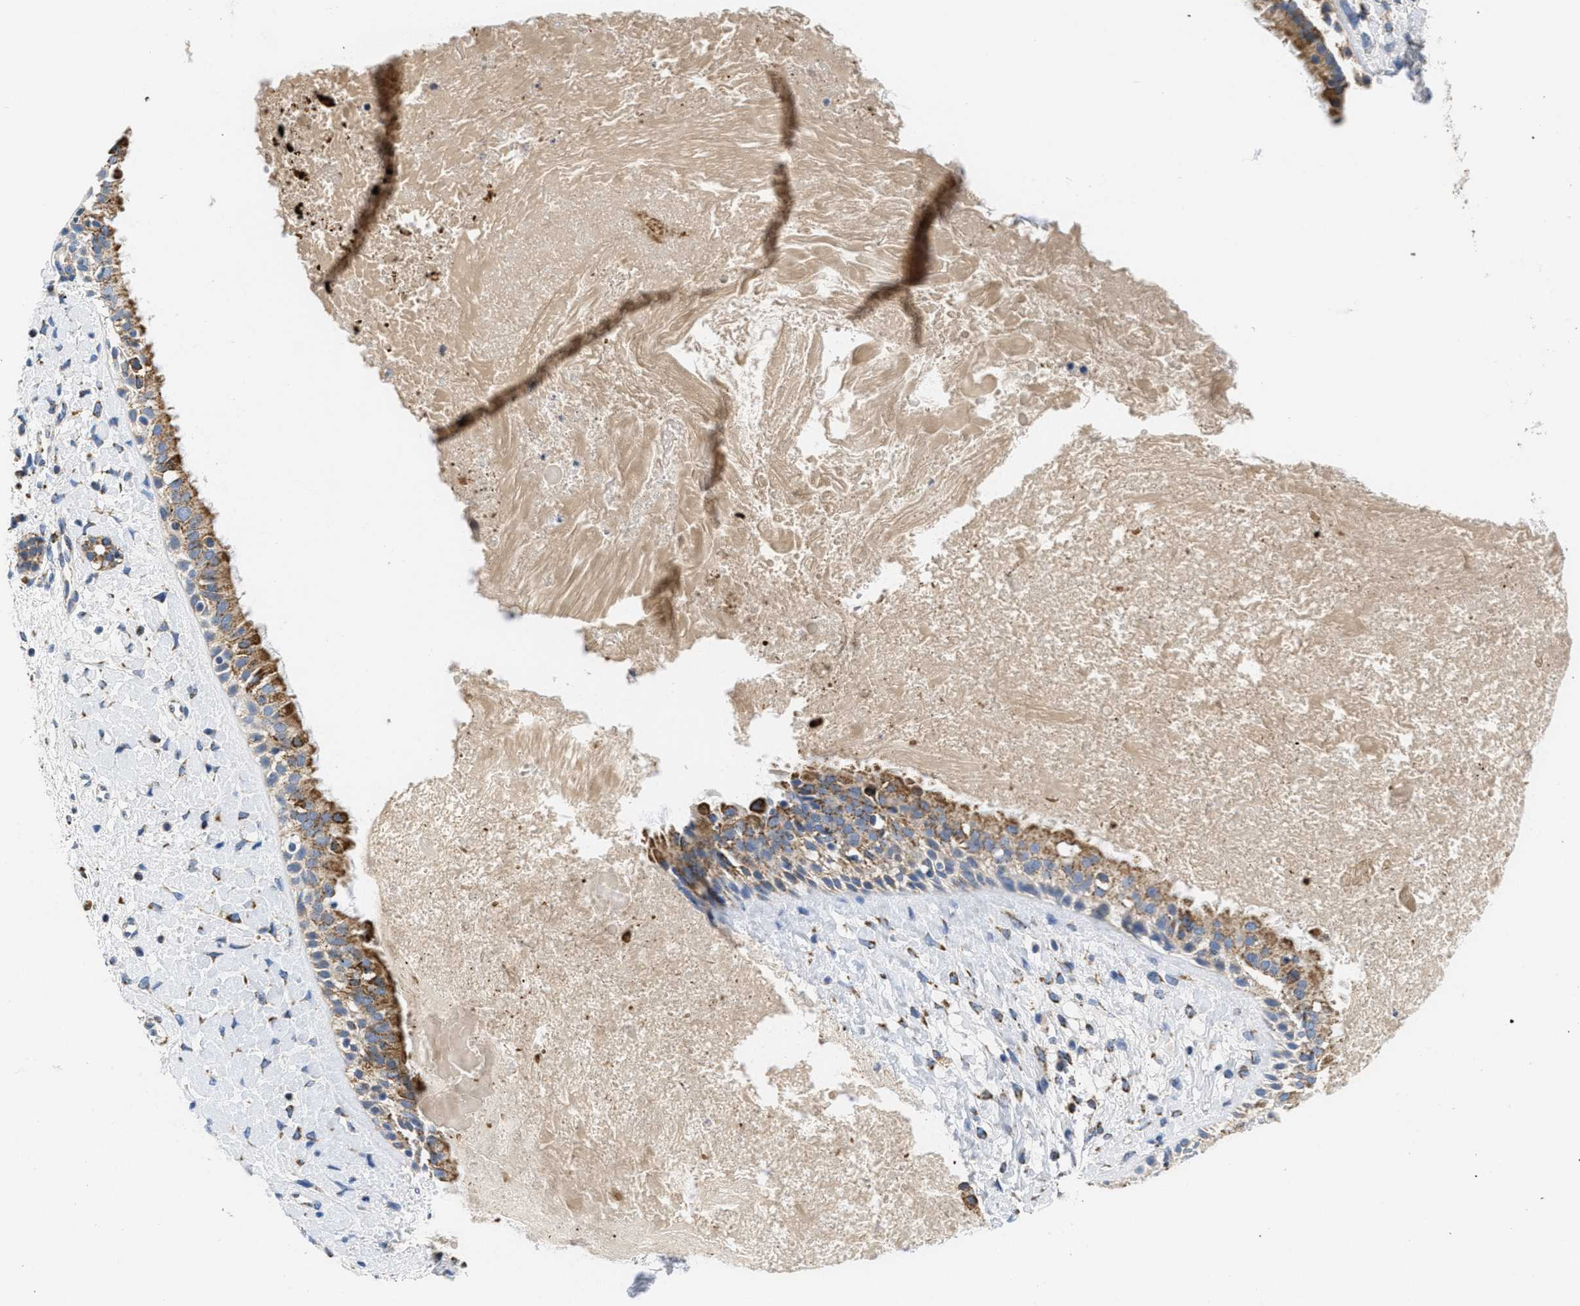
{"staining": {"intensity": "moderate", "quantity": ">75%", "location": "cytoplasmic/membranous"}, "tissue": "nasopharynx", "cell_type": "Respiratory epithelial cells", "image_type": "normal", "snomed": [{"axis": "morphology", "description": "Normal tissue, NOS"}, {"axis": "topography", "description": "Nasopharynx"}], "caption": "Unremarkable nasopharynx was stained to show a protein in brown. There is medium levels of moderate cytoplasmic/membranous expression in approximately >75% of respiratory epithelial cells. The protein is shown in brown color, while the nuclei are stained blue.", "gene": "KCNJ5", "patient": {"sex": "male", "age": 22}}